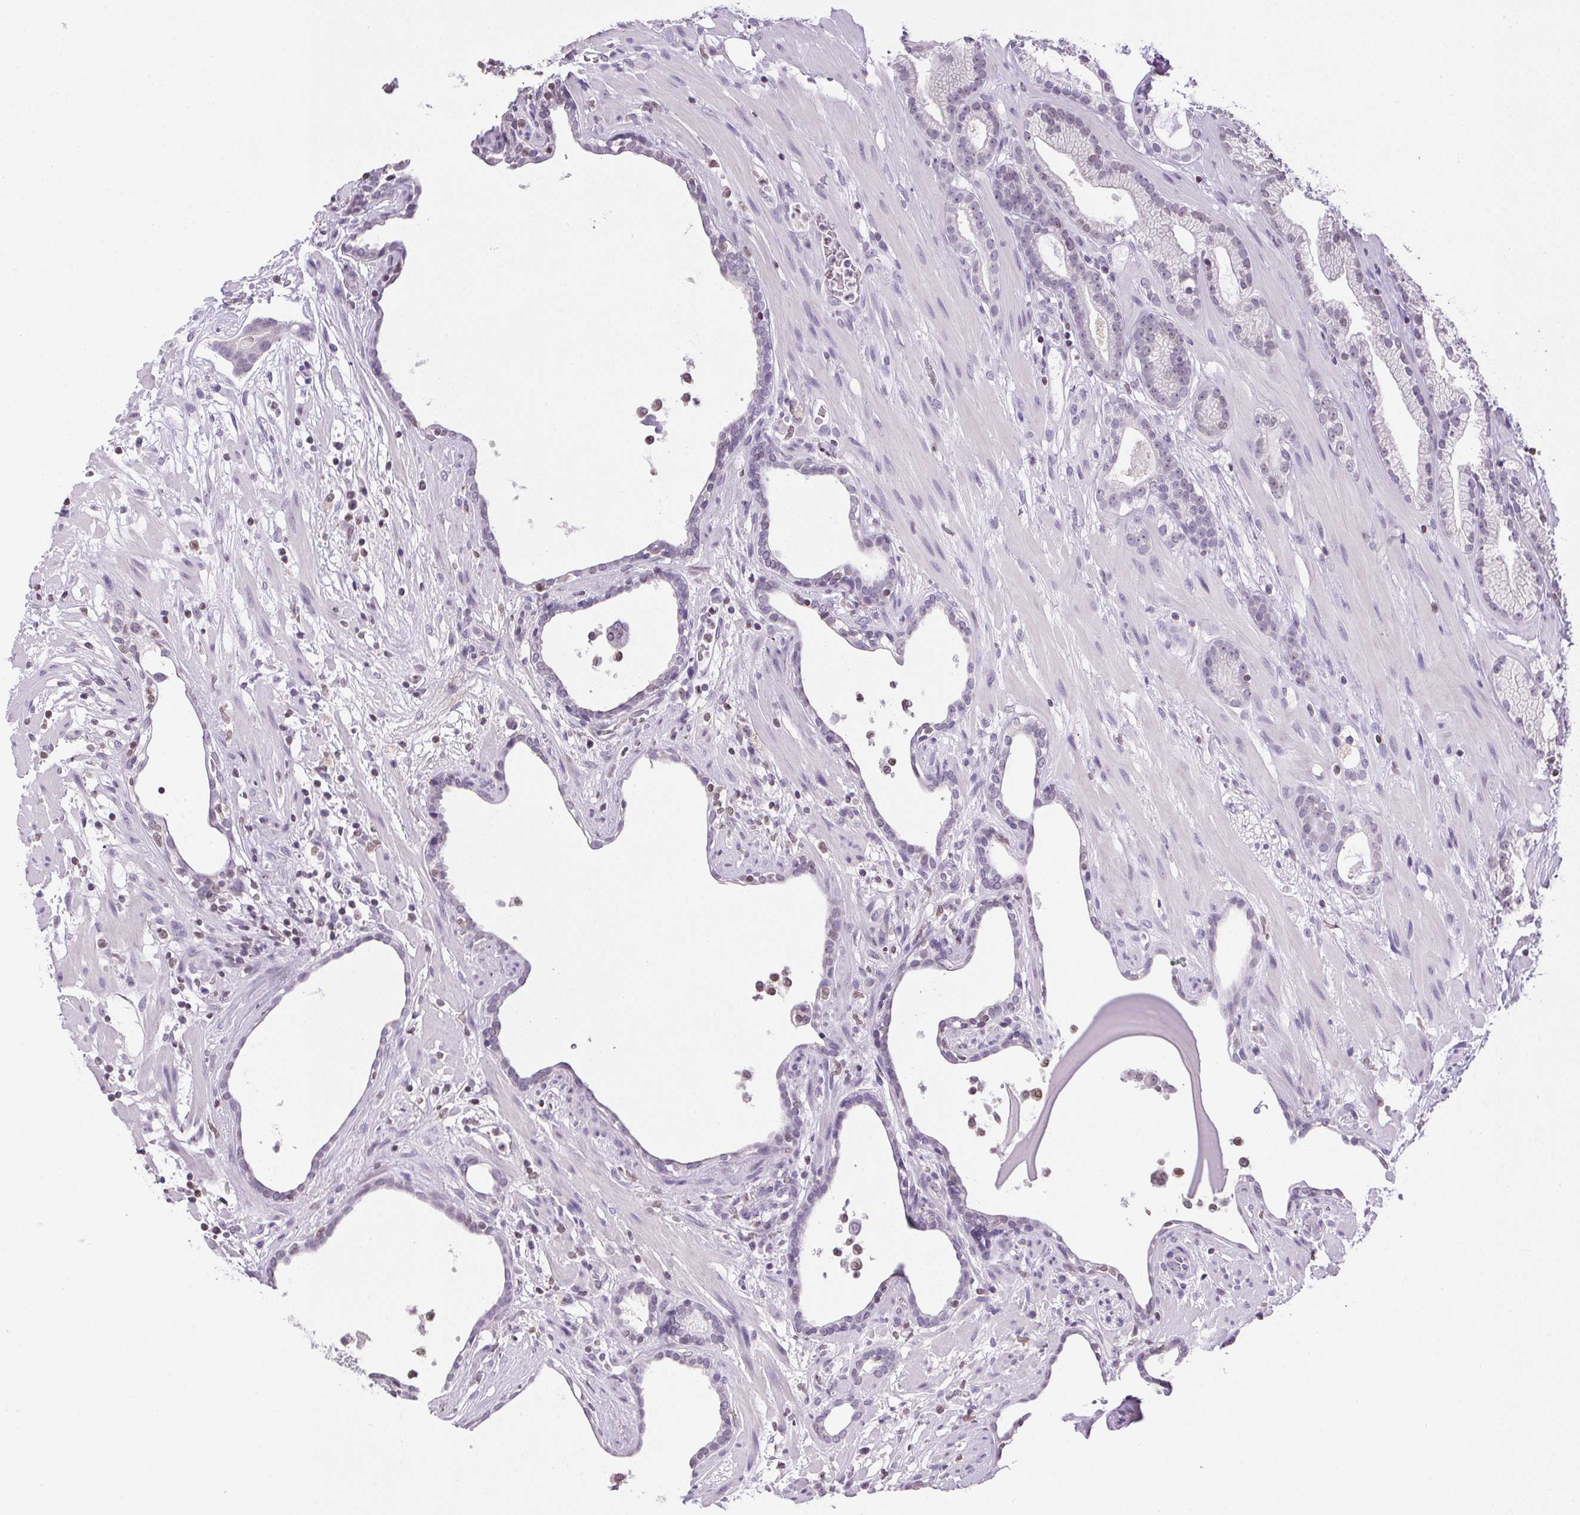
{"staining": {"intensity": "negative", "quantity": "none", "location": "none"}, "tissue": "prostate cancer", "cell_type": "Tumor cells", "image_type": "cancer", "snomed": [{"axis": "morphology", "description": "Adenocarcinoma, Low grade"}, {"axis": "topography", "description": "Prostate"}], "caption": "Immunohistochemical staining of prostate cancer (adenocarcinoma (low-grade)) demonstrates no significant positivity in tumor cells.", "gene": "PRL", "patient": {"sex": "male", "age": 57}}